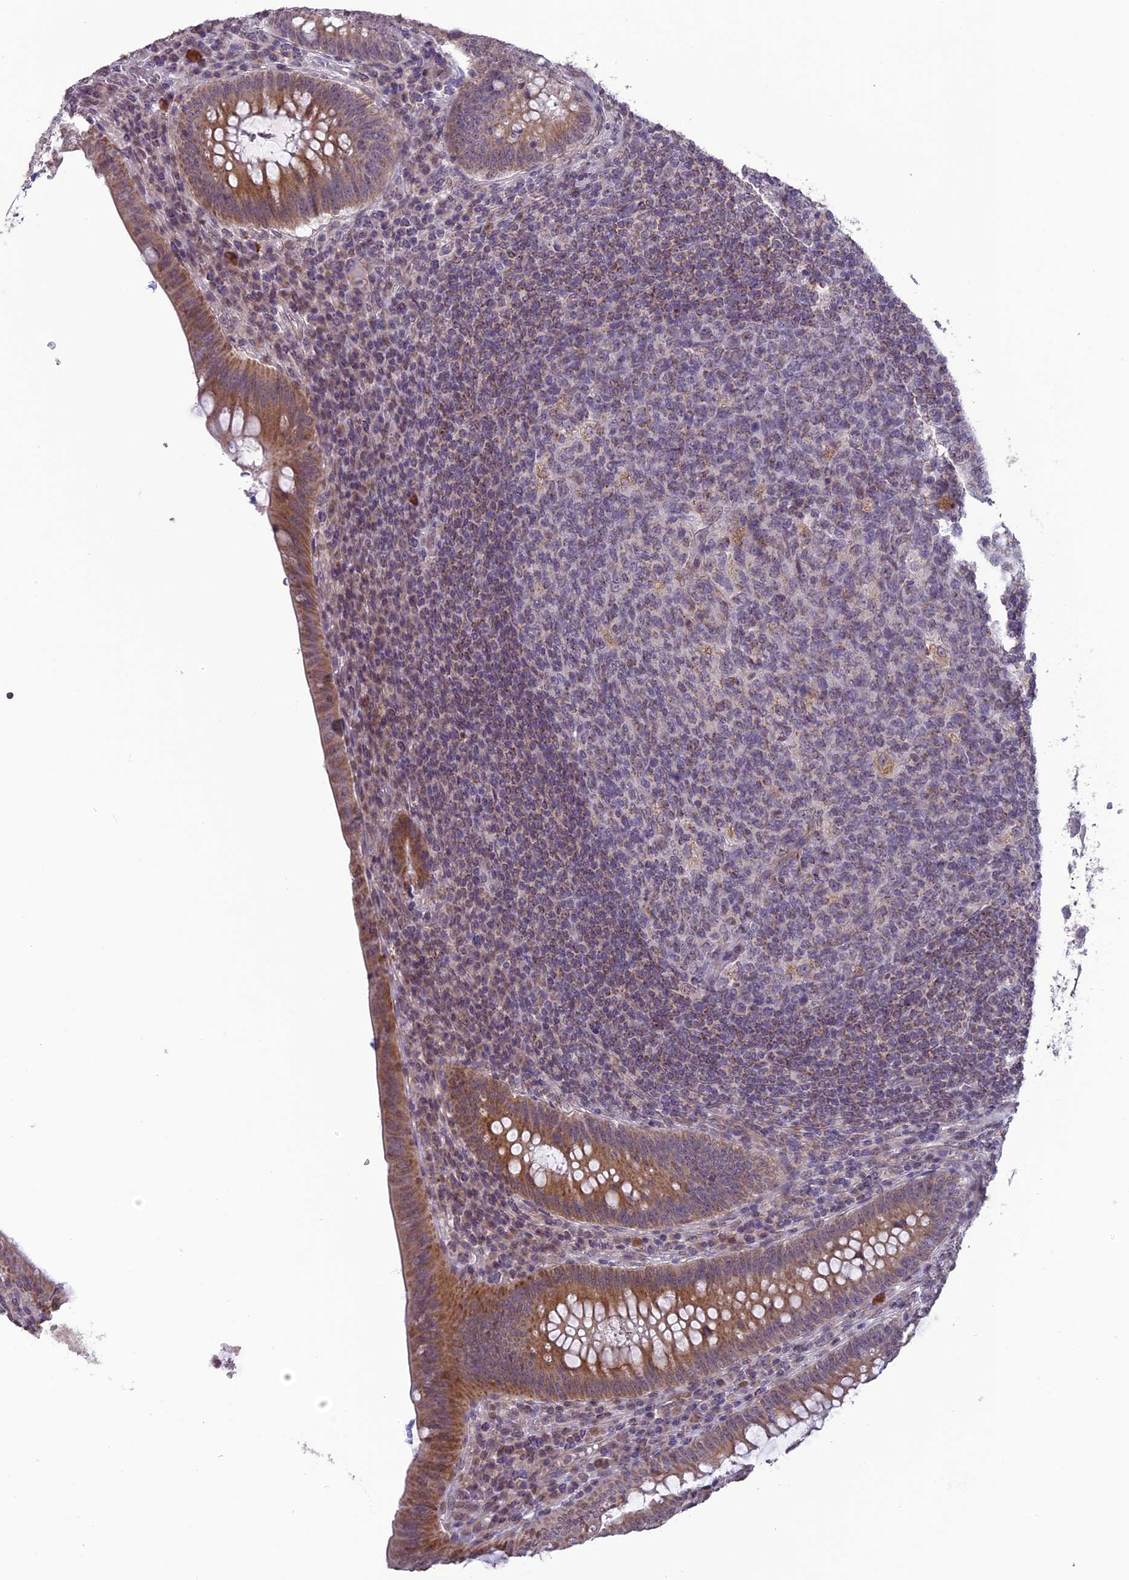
{"staining": {"intensity": "moderate", "quantity": ">75%", "location": "cytoplasmic/membranous"}, "tissue": "appendix", "cell_type": "Glandular cells", "image_type": "normal", "snomed": [{"axis": "morphology", "description": "Normal tissue, NOS"}, {"axis": "topography", "description": "Appendix"}], "caption": "Immunohistochemistry photomicrograph of benign appendix stained for a protein (brown), which displays medium levels of moderate cytoplasmic/membranous staining in approximately >75% of glandular cells.", "gene": "ERG28", "patient": {"sex": "male", "age": 78}}